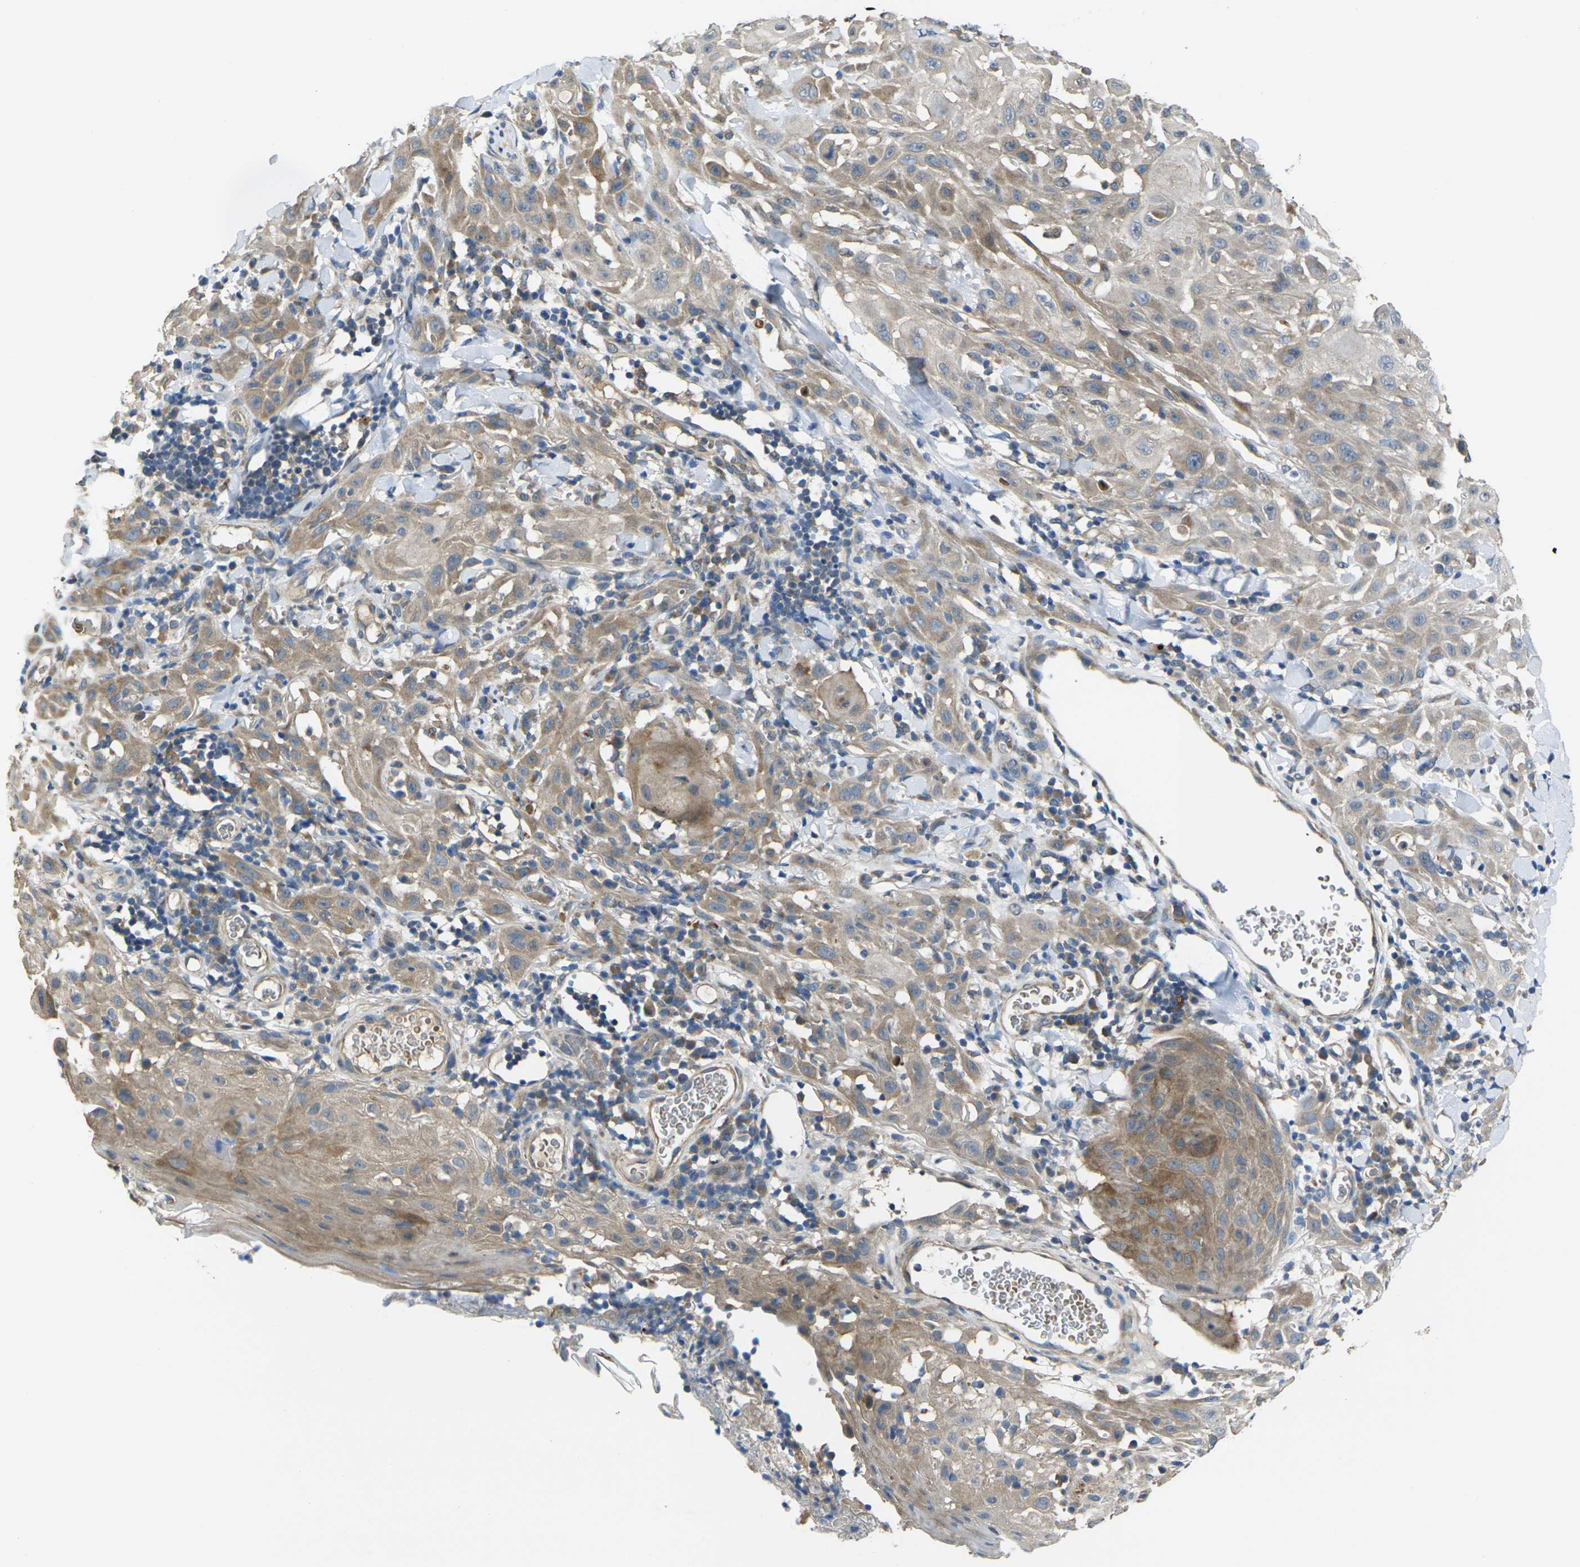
{"staining": {"intensity": "moderate", "quantity": "25%-75%", "location": "cytoplasmic/membranous"}, "tissue": "skin cancer", "cell_type": "Tumor cells", "image_type": "cancer", "snomed": [{"axis": "morphology", "description": "Squamous cell carcinoma, NOS"}, {"axis": "topography", "description": "Skin"}], "caption": "This is an image of IHC staining of skin squamous cell carcinoma, which shows moderate expression in the cytoplasmic/membranous of tumor cells.", "gene": "GNA12", "patient": {"sex": "male", "age": 24}}